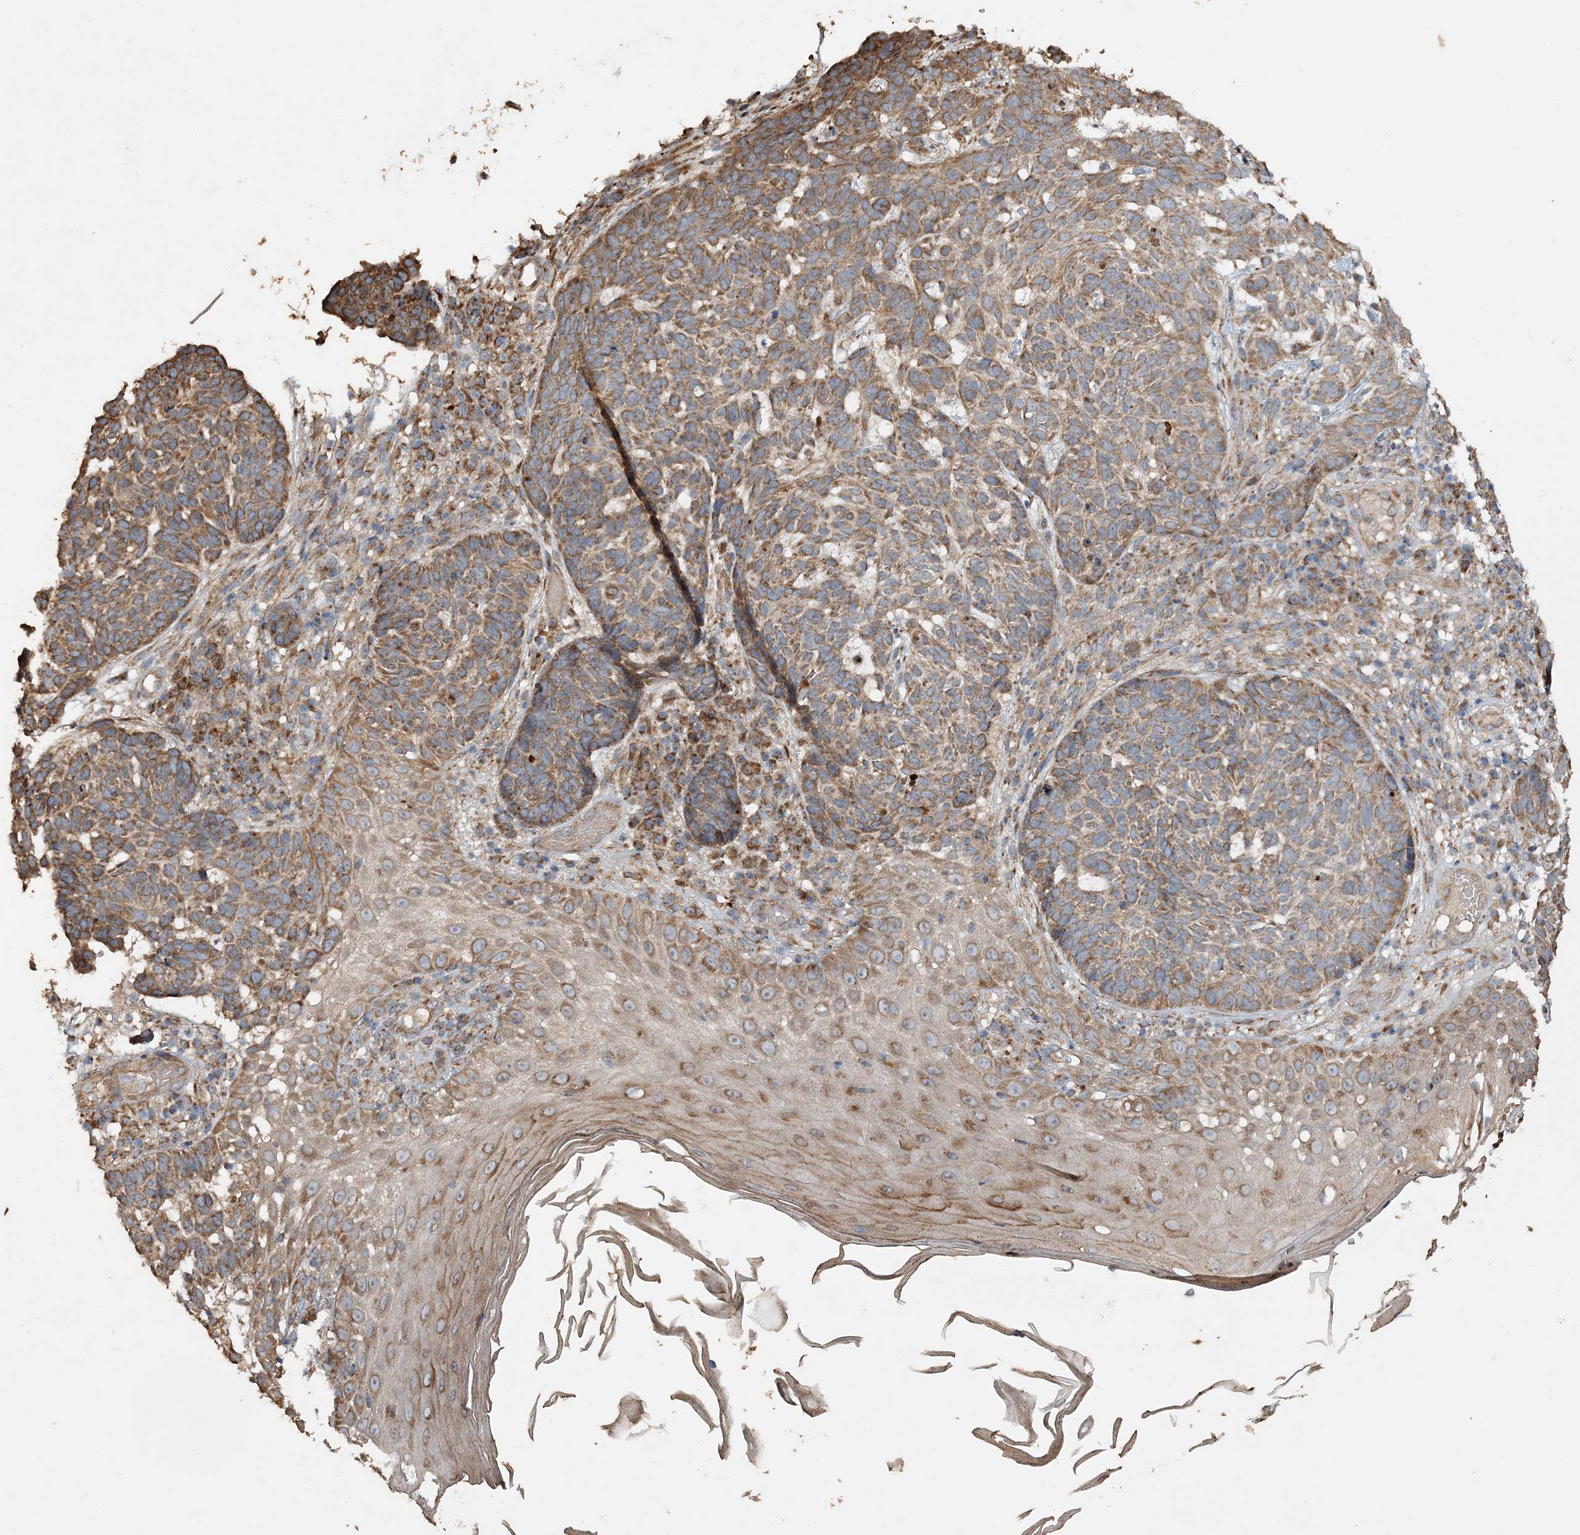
{"staining": {"intensity": "moderate", "quantity": ">75%", "location": "cytoplasmic/membranous"}, "tissue": "skin cancer", "cell_type": "Tumor cells", "image_type": "cancer", "snomed": [{"axis": "morphology", "description": "Basal cell carcinoma"}, {"axis": "topography", "description": "Skin"}], "caption": "Moderate cytoplasmic/membranous staining for a protein is present in approximately >75% of tumor cells of basal cell carcinoma (skin) using IHC.", "gene": "POC5", "patient": {"sex": "male", "age": 85}}